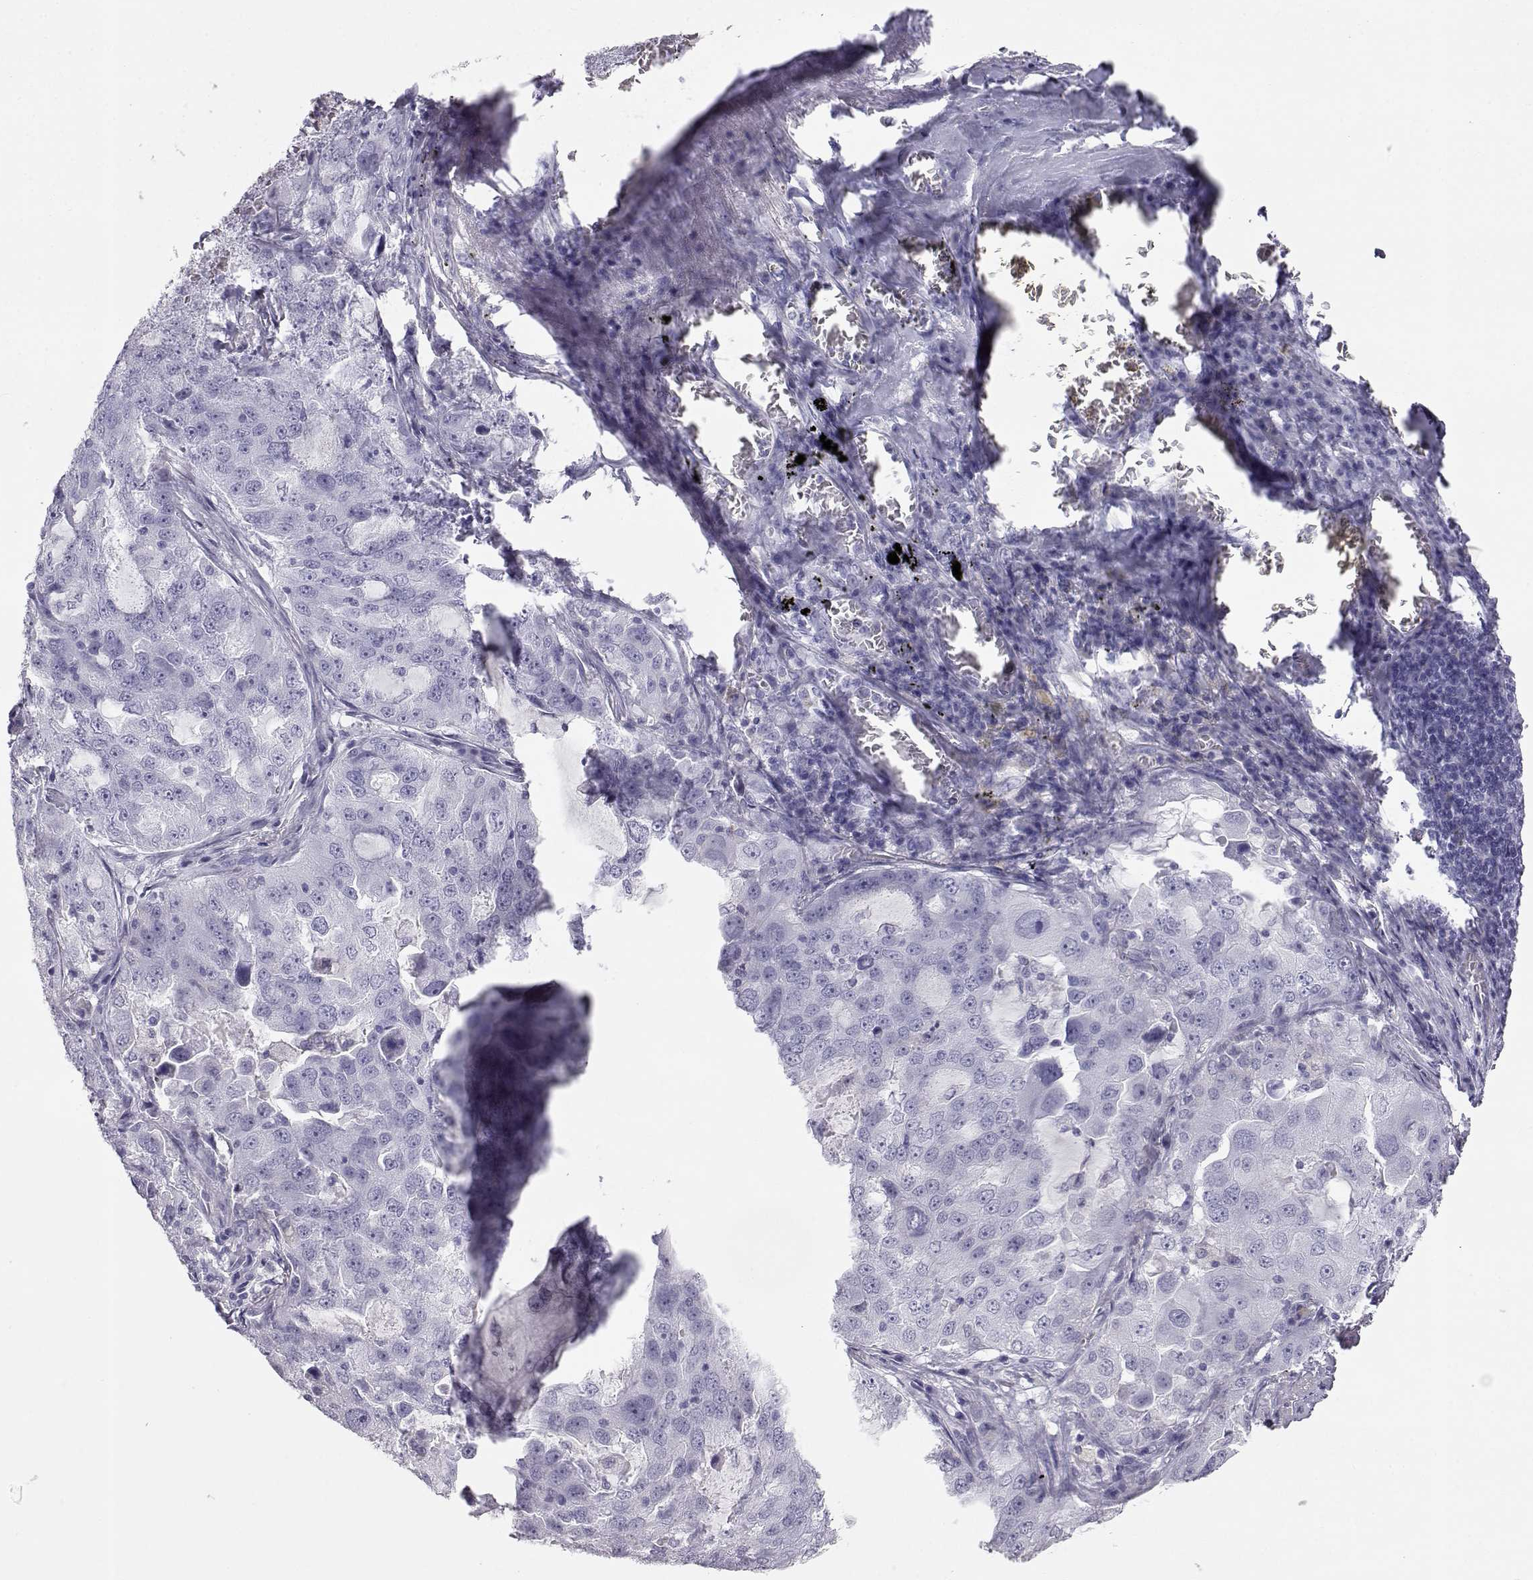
{"staining": {"intensity": "negative", "quantity": "none", "location": "none"}, "tissue": "lung cancer", "cell_type": "Tumor cells", "image_type": "cancer", "snomed": [{"axis": "morphology", "description": "Adenocarcinoma, NOS"}, {"axis": "topography", "description": "Lung"}], "caption": "Tumor cells are negative for brown protein staining in lung cancer.", "gene": "ITLN2", "patient": {"sex": "female", "age": 61}}